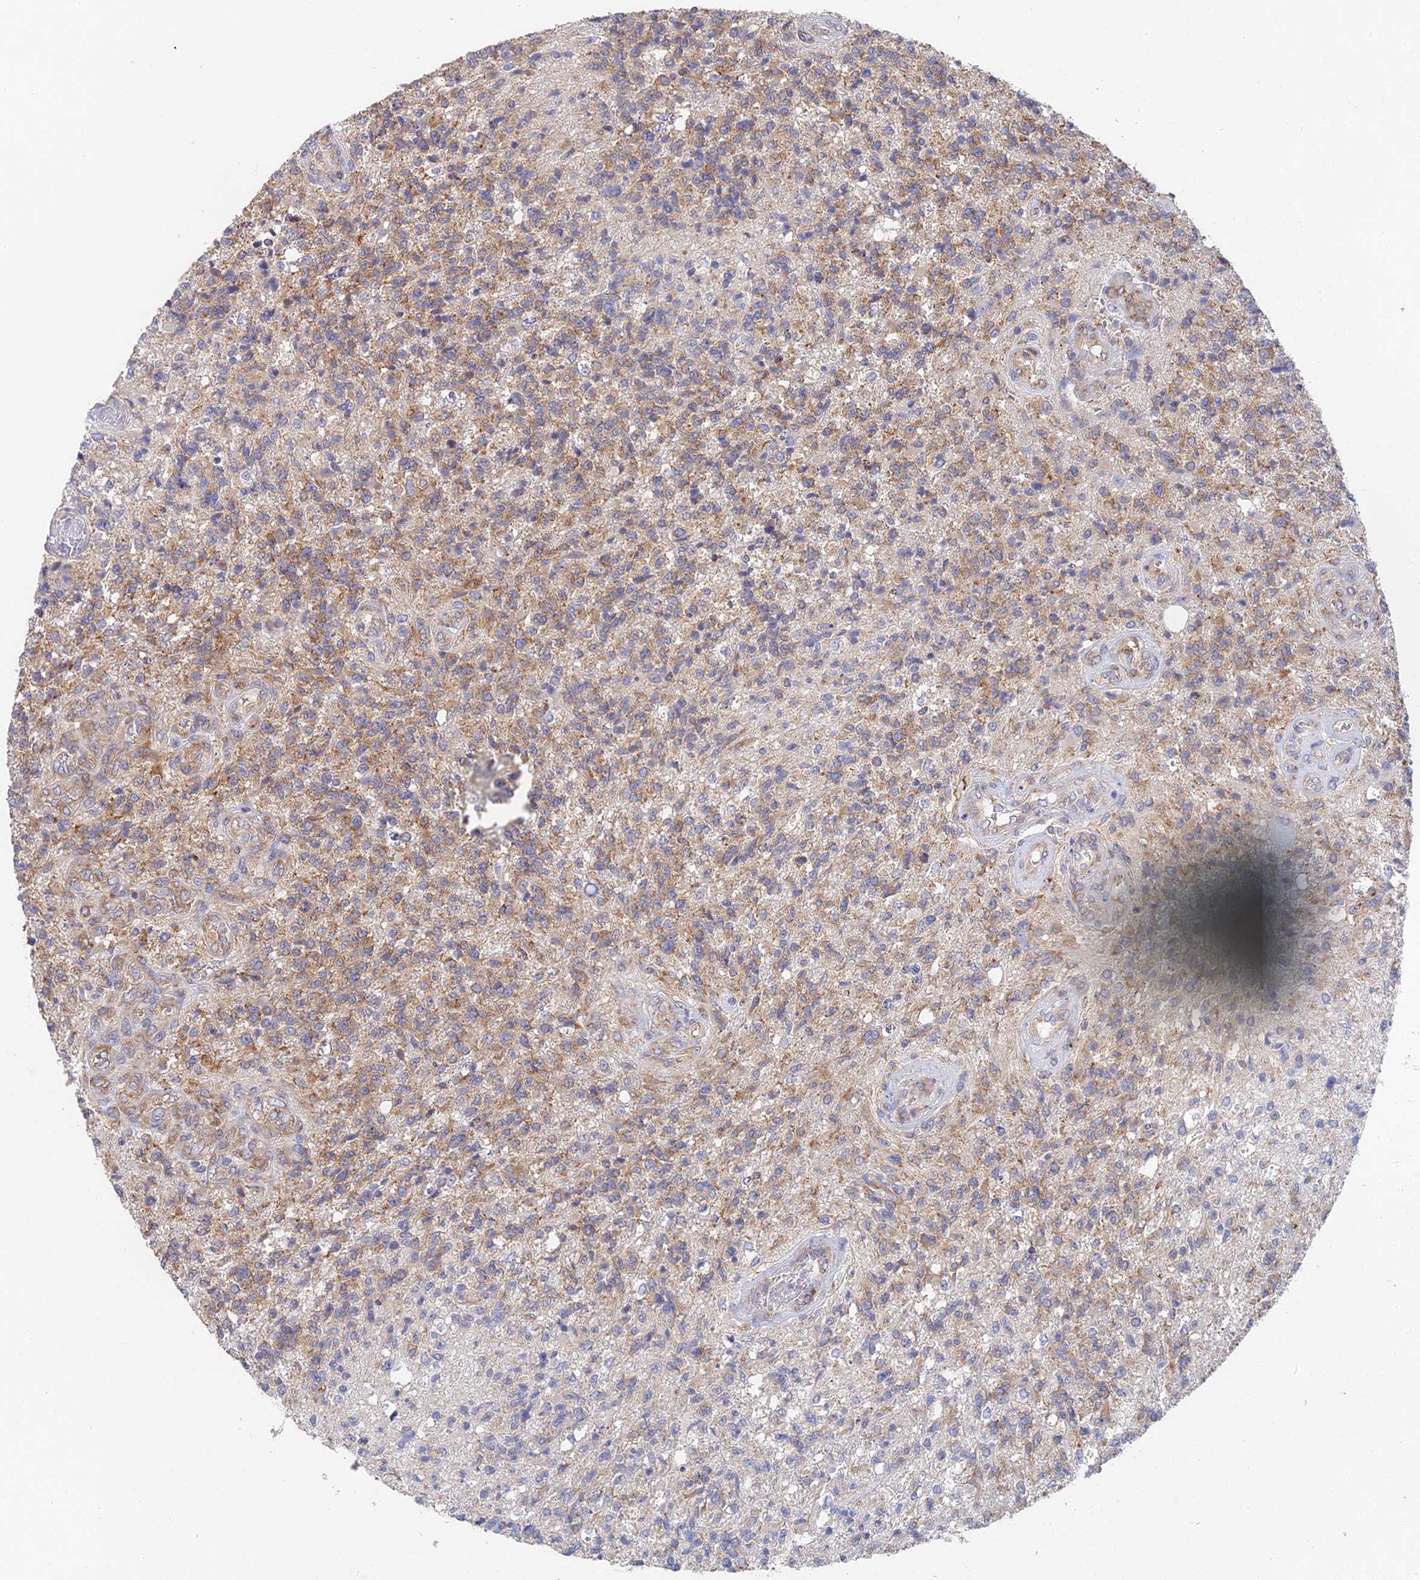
{"staining": {"intensity": "moderate", "quantity": ">75%", "location": "cytoplasmic/membranous"}, "tissue": "glioma", "cell_type": "Tumor cells", "image_type": "cancer", "snomed": [{"axis": "morphology", "description": "Glioma, malignant, High grade"}, {"axis": "topography", "description": "Brain"}], "caption": "Immunohistochemical staining of human malignant glioma (high-grade) demonstrates medium levels of moderate cytoplasmic/membranous positivity in approximately >75% of tumor cells.", "gene": "ELOF1", "patient": {"sex": "male", "age": 56}}